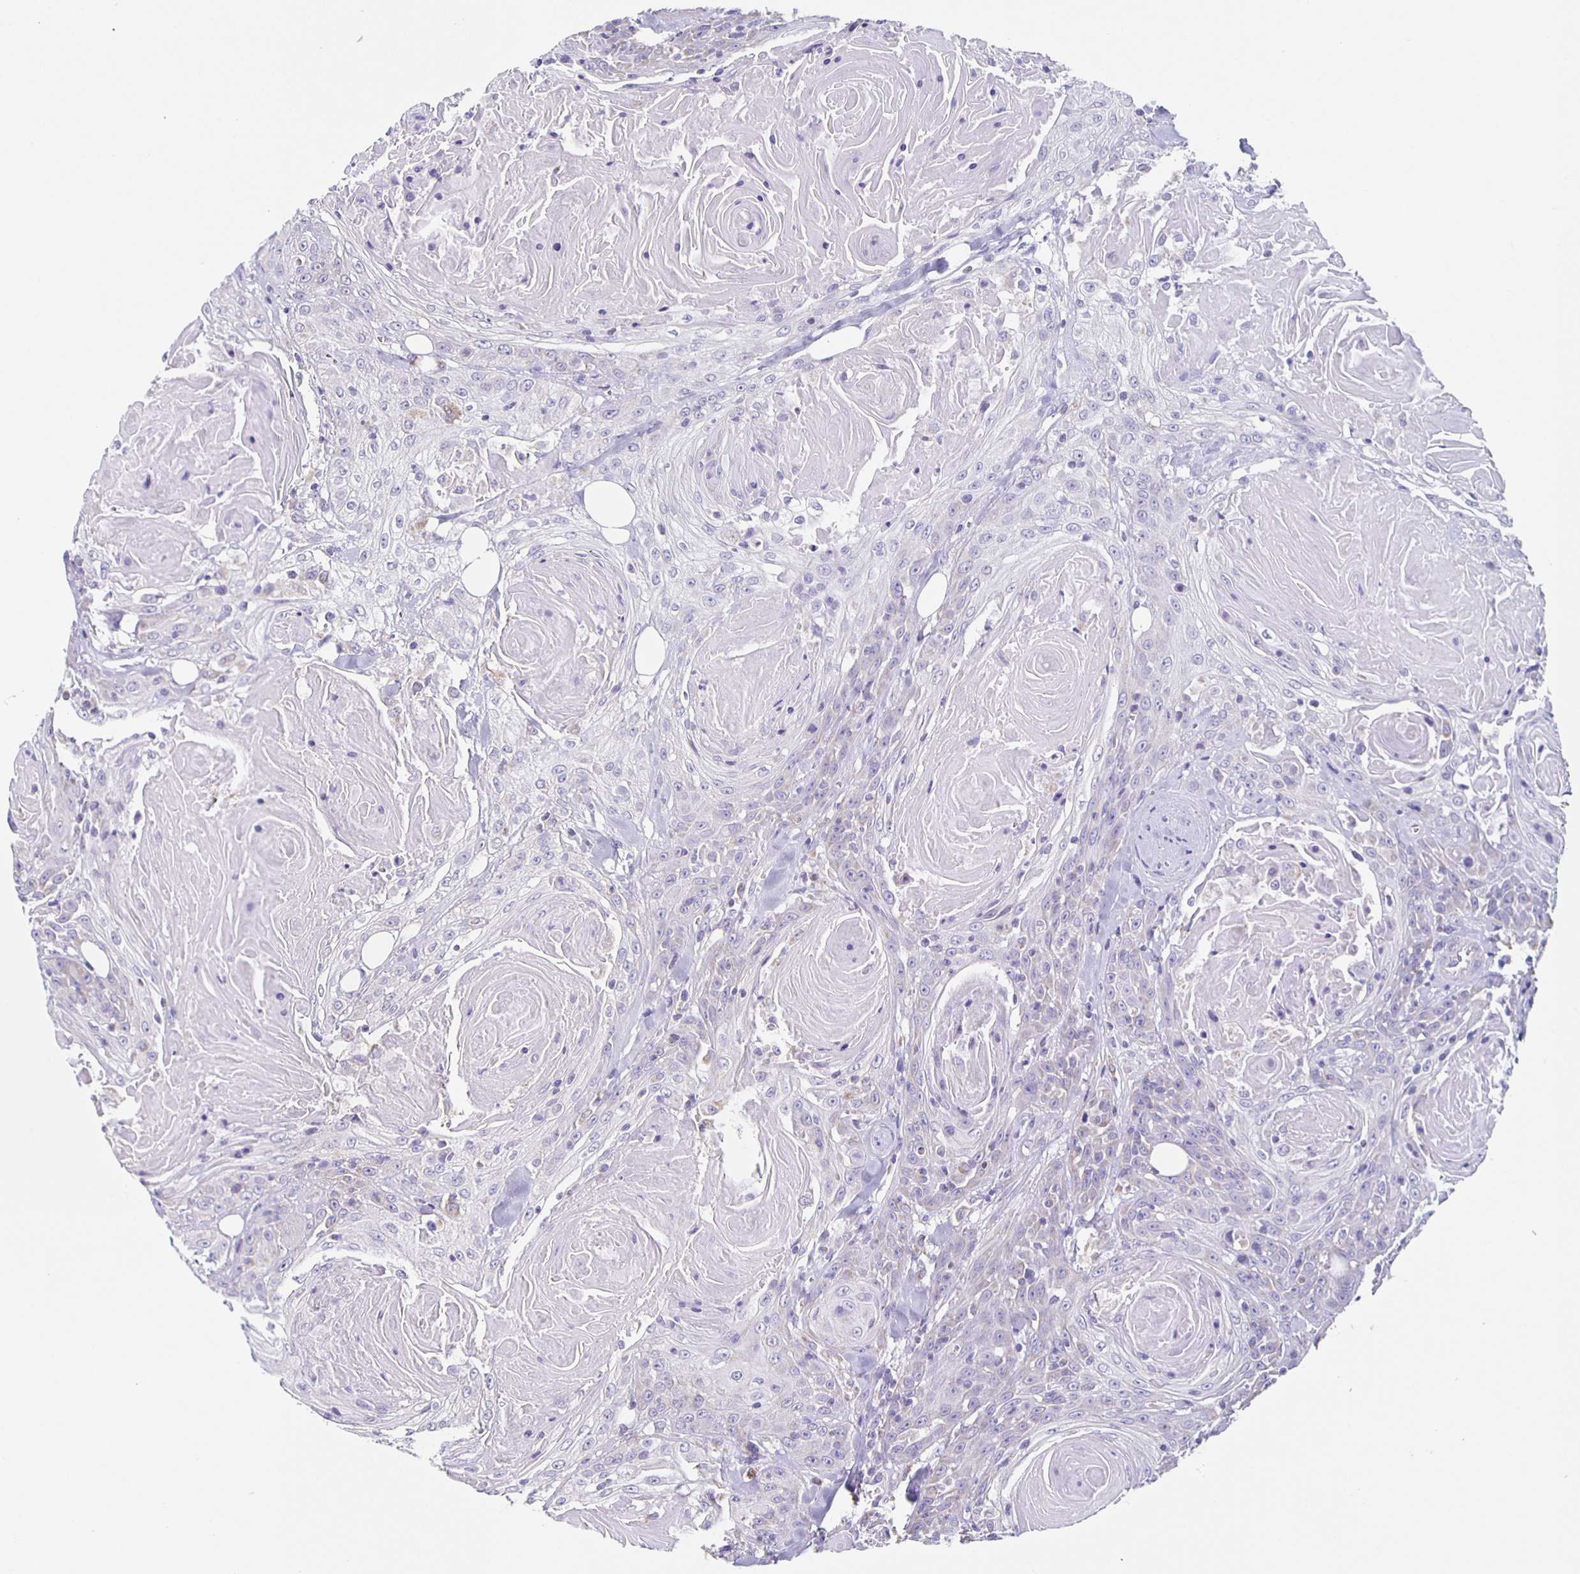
{"staining": {"intensity": "negative", "quantity": "none", "location": "none"}, "tissue": "head and neck cancer", "cell_type": "Tumor cells", "image_type": "cancer", "snomed": [{"axis": "morphology", "description": "Squamous cell carcinoma, NOS"}, {"axis": "topography", "description": "Head-Neck"}], "caption": "IHC of head and neck cancer exhibits no staining in tumor cells. (Brightfield microscopy of DAB IHC at high magnification).", "gene": "TPPP", "patient": {"sex": "female", "age": 84}}